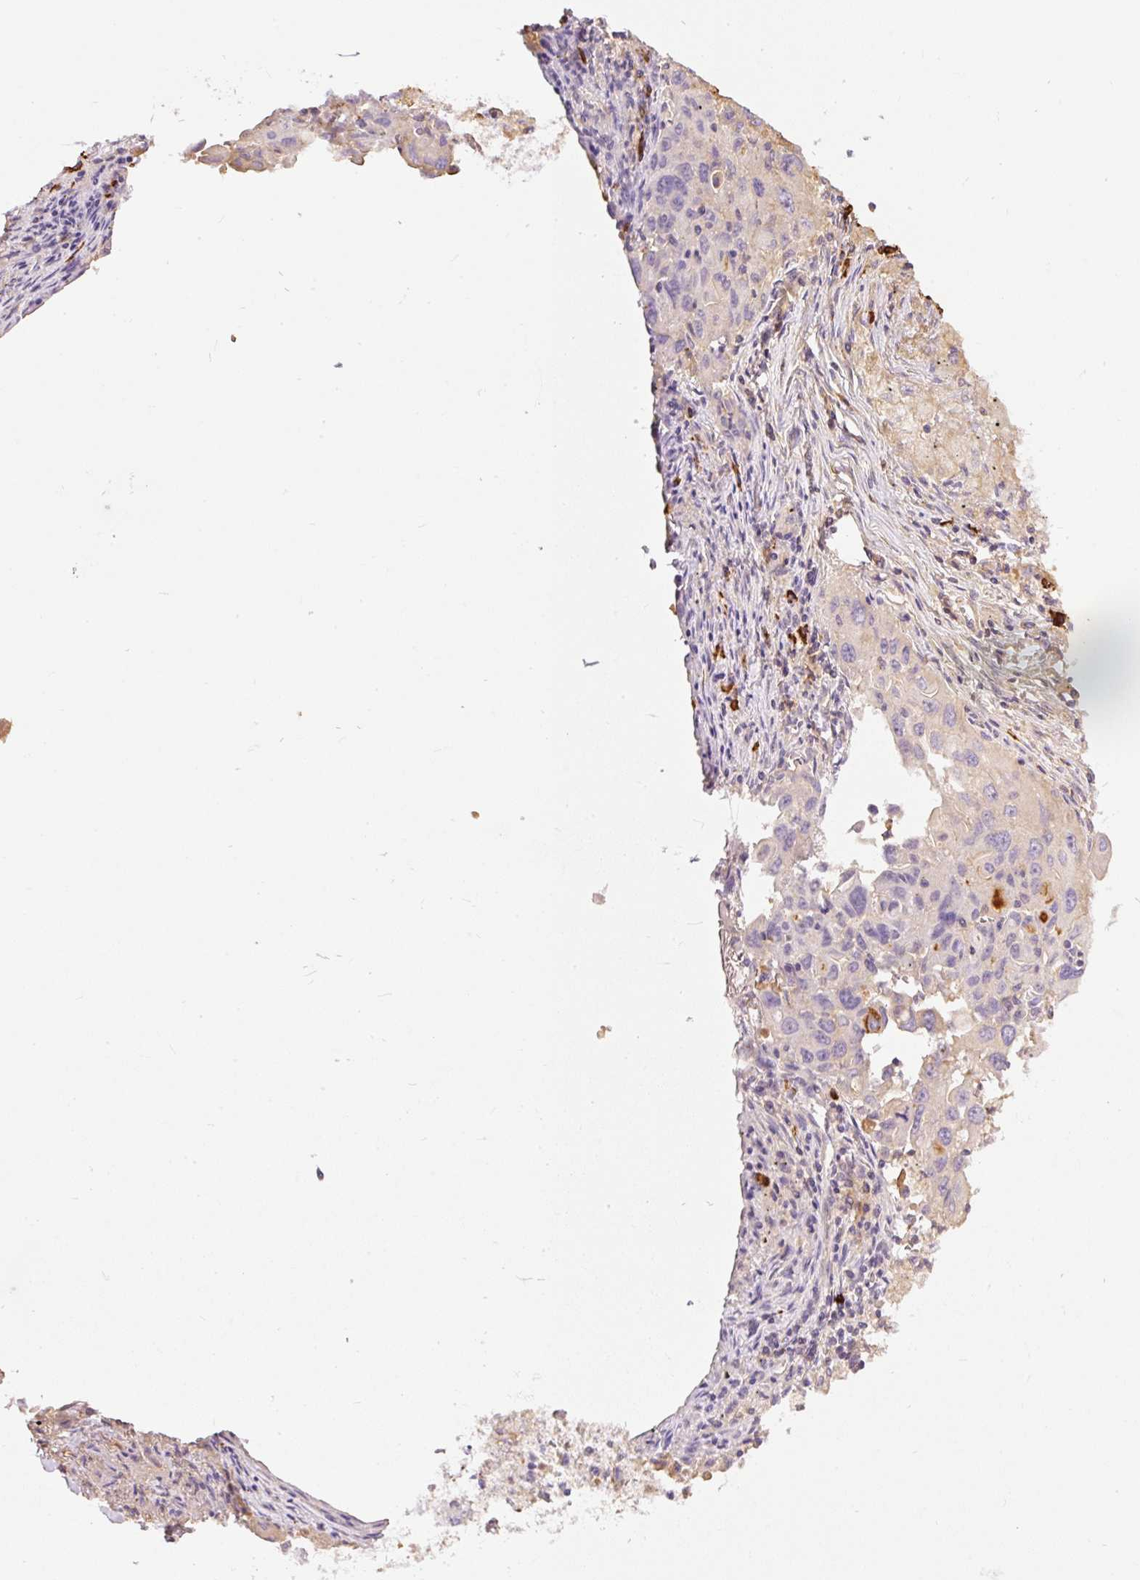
{"staining": {"intensity": "negative", "quantity": "none", "location": "none"}, "tissue": "lung cancer", "cell_type": "Tumor cells", "image_type": "cancer", "snomed": [{"axis": "morphology", "description": "Adenocarcinoma, NOS"}, {"axis": "morphology", "description": "Adenocarcinoma, metastatic, NOS"}, {"axis": "topography", "description": "Lymph node"}, {"axis": "topography", "description": "Lung"}], "caption": "Lung cancer was stained to show a protein in brown. There is no significant staining in tumor cells. (DAB IHC visualized using brightfield microscopy, high magnification).", "gene": "PRPF38B", "patient": {"sex": "female", "age": 42}}